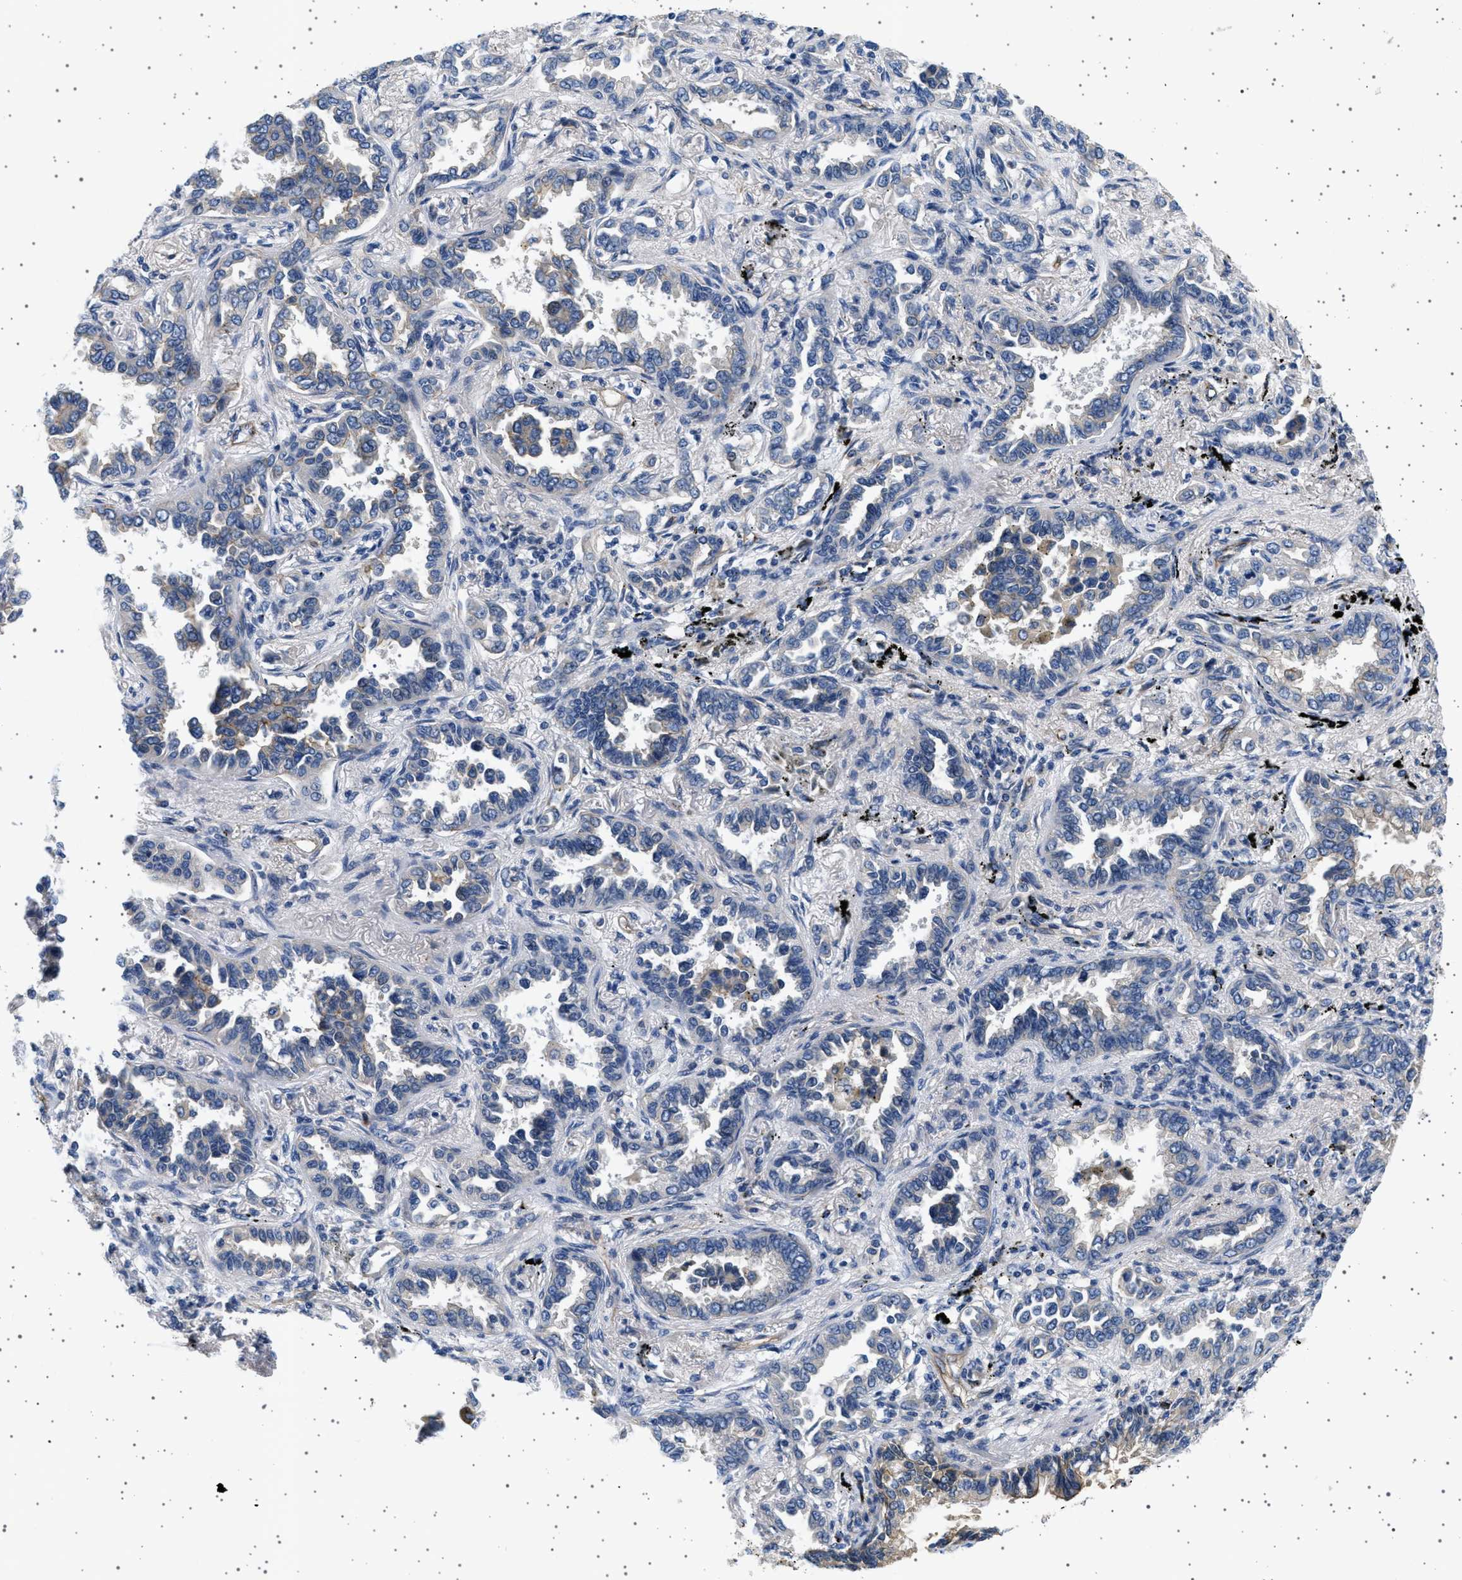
{"staining": {"intensity": "negative", "quantity": "none", "location": "none"}, "tissue": "lung cancer", "cell_type": "Tumor cells", "image_type": "cancer", "snomed": [{"axis": "morphology", "description": "Normal tissue, NOS"}, {"axis": "morphology", "description": "Adenocarcinoma, NOS"}, {"axis": "topography", "description": "Lung"}], "caption": "This micrograph is of adenocarcinoma (lung) stained with immunohistochemistry (IHC) to label a protein in brown with the nuclei are counter-stained blue. There is no positivity in tumor cells. (DAB (3,3'-diaminobenzidine) IHC with hematoxylin counter stain).", "gene": "PLPP6", "patient": {"sex": "male", "age": 59}}